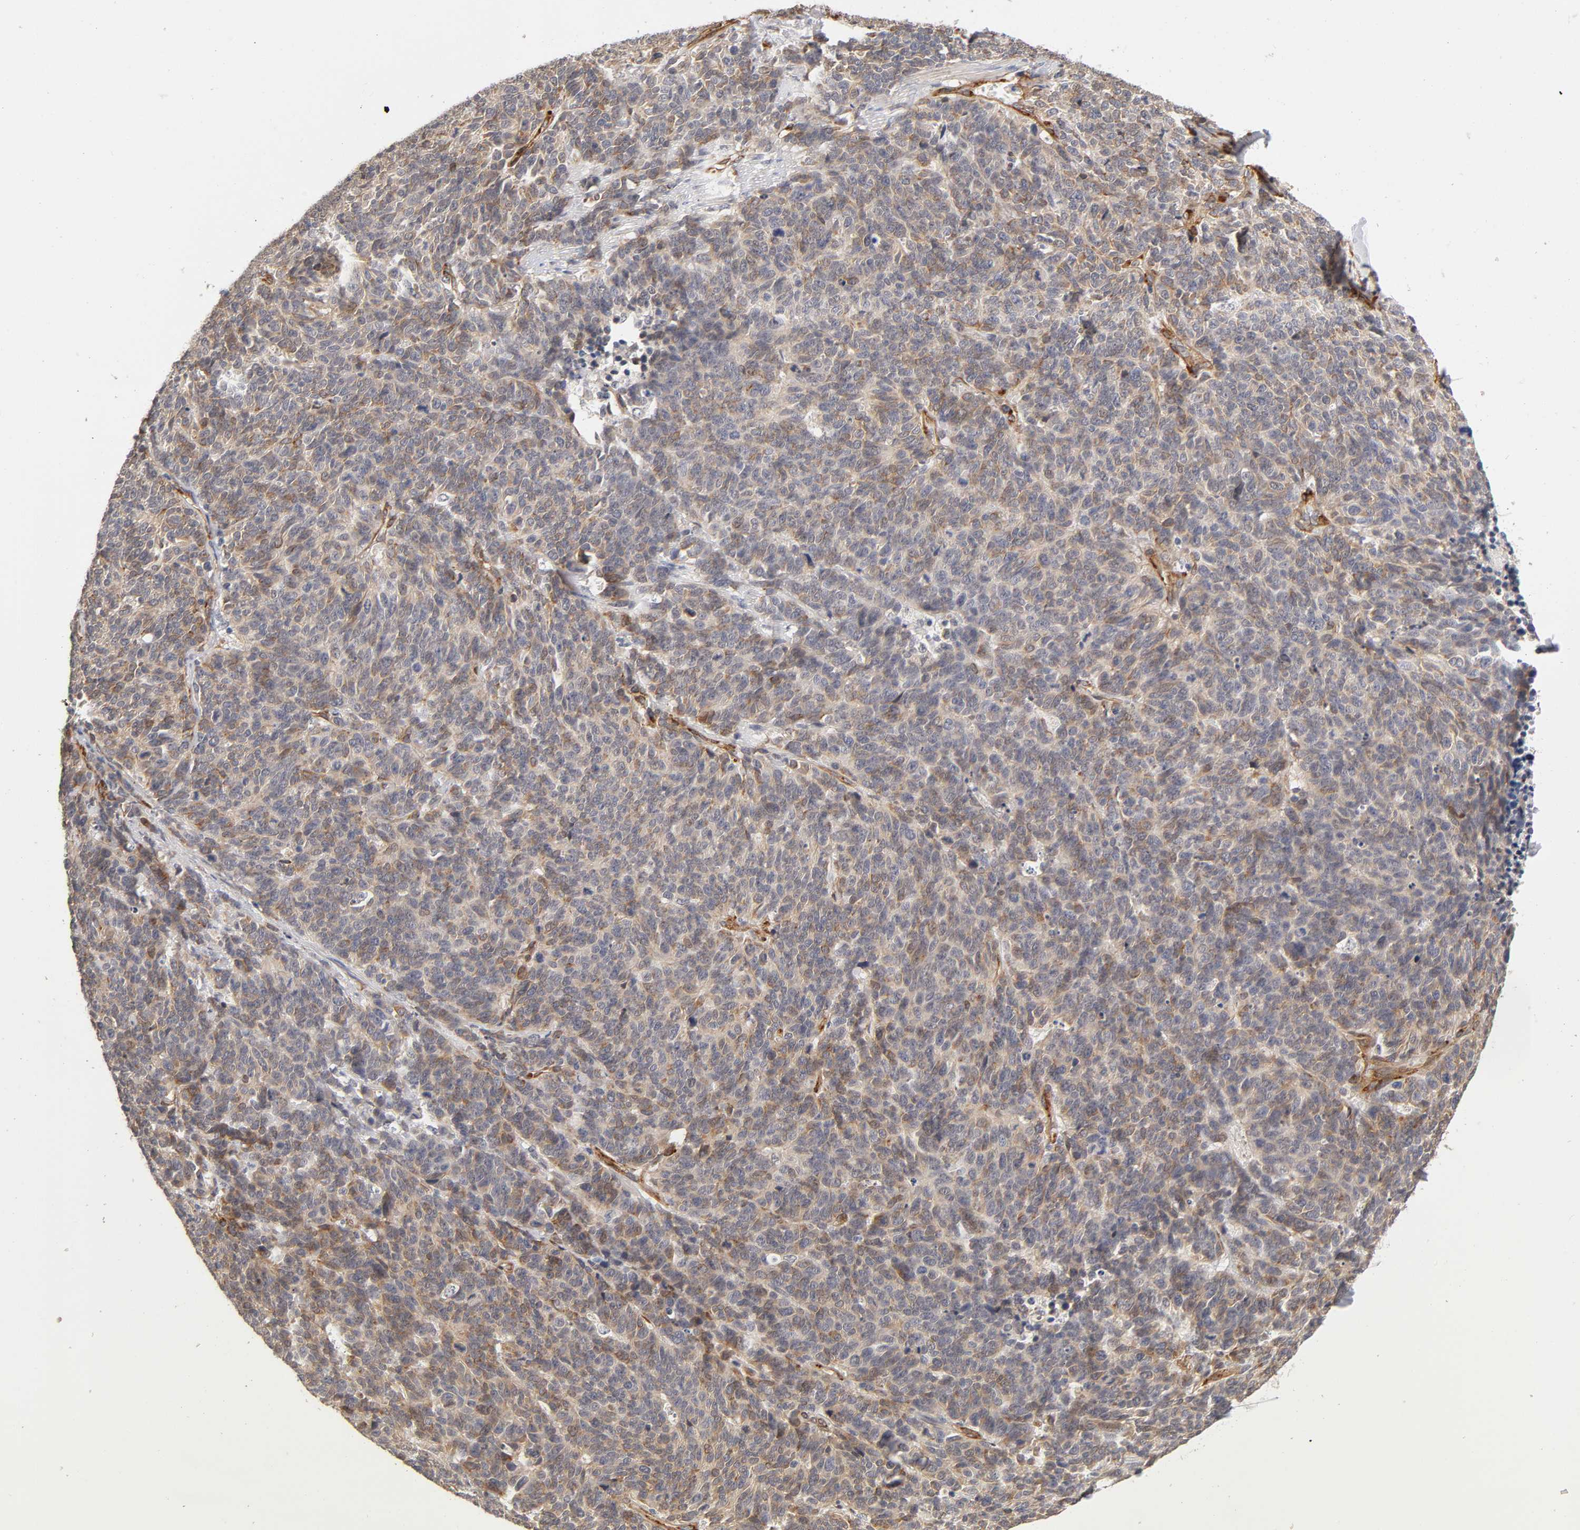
{"staining": {"intensity": "weak", "quantity": "25%-75%", "location": "cytoplasmic/membranous"}, "tissue": "lung cancer", "cell_type": "Tumor cells", "image_type": "cancer", "snomed": [{"axis": "morphology", "description": "Neoplasm, malignant, NOS"}, {"axis": "topography", "description": "Lung"}], "caption": "An image of lung cancer stained for a protein demonstrates weak cytoplasmic/membranous brown staining in tumor cells.", "gene": "LAMB1", "patient": {"sex": "female", "age": 58}}